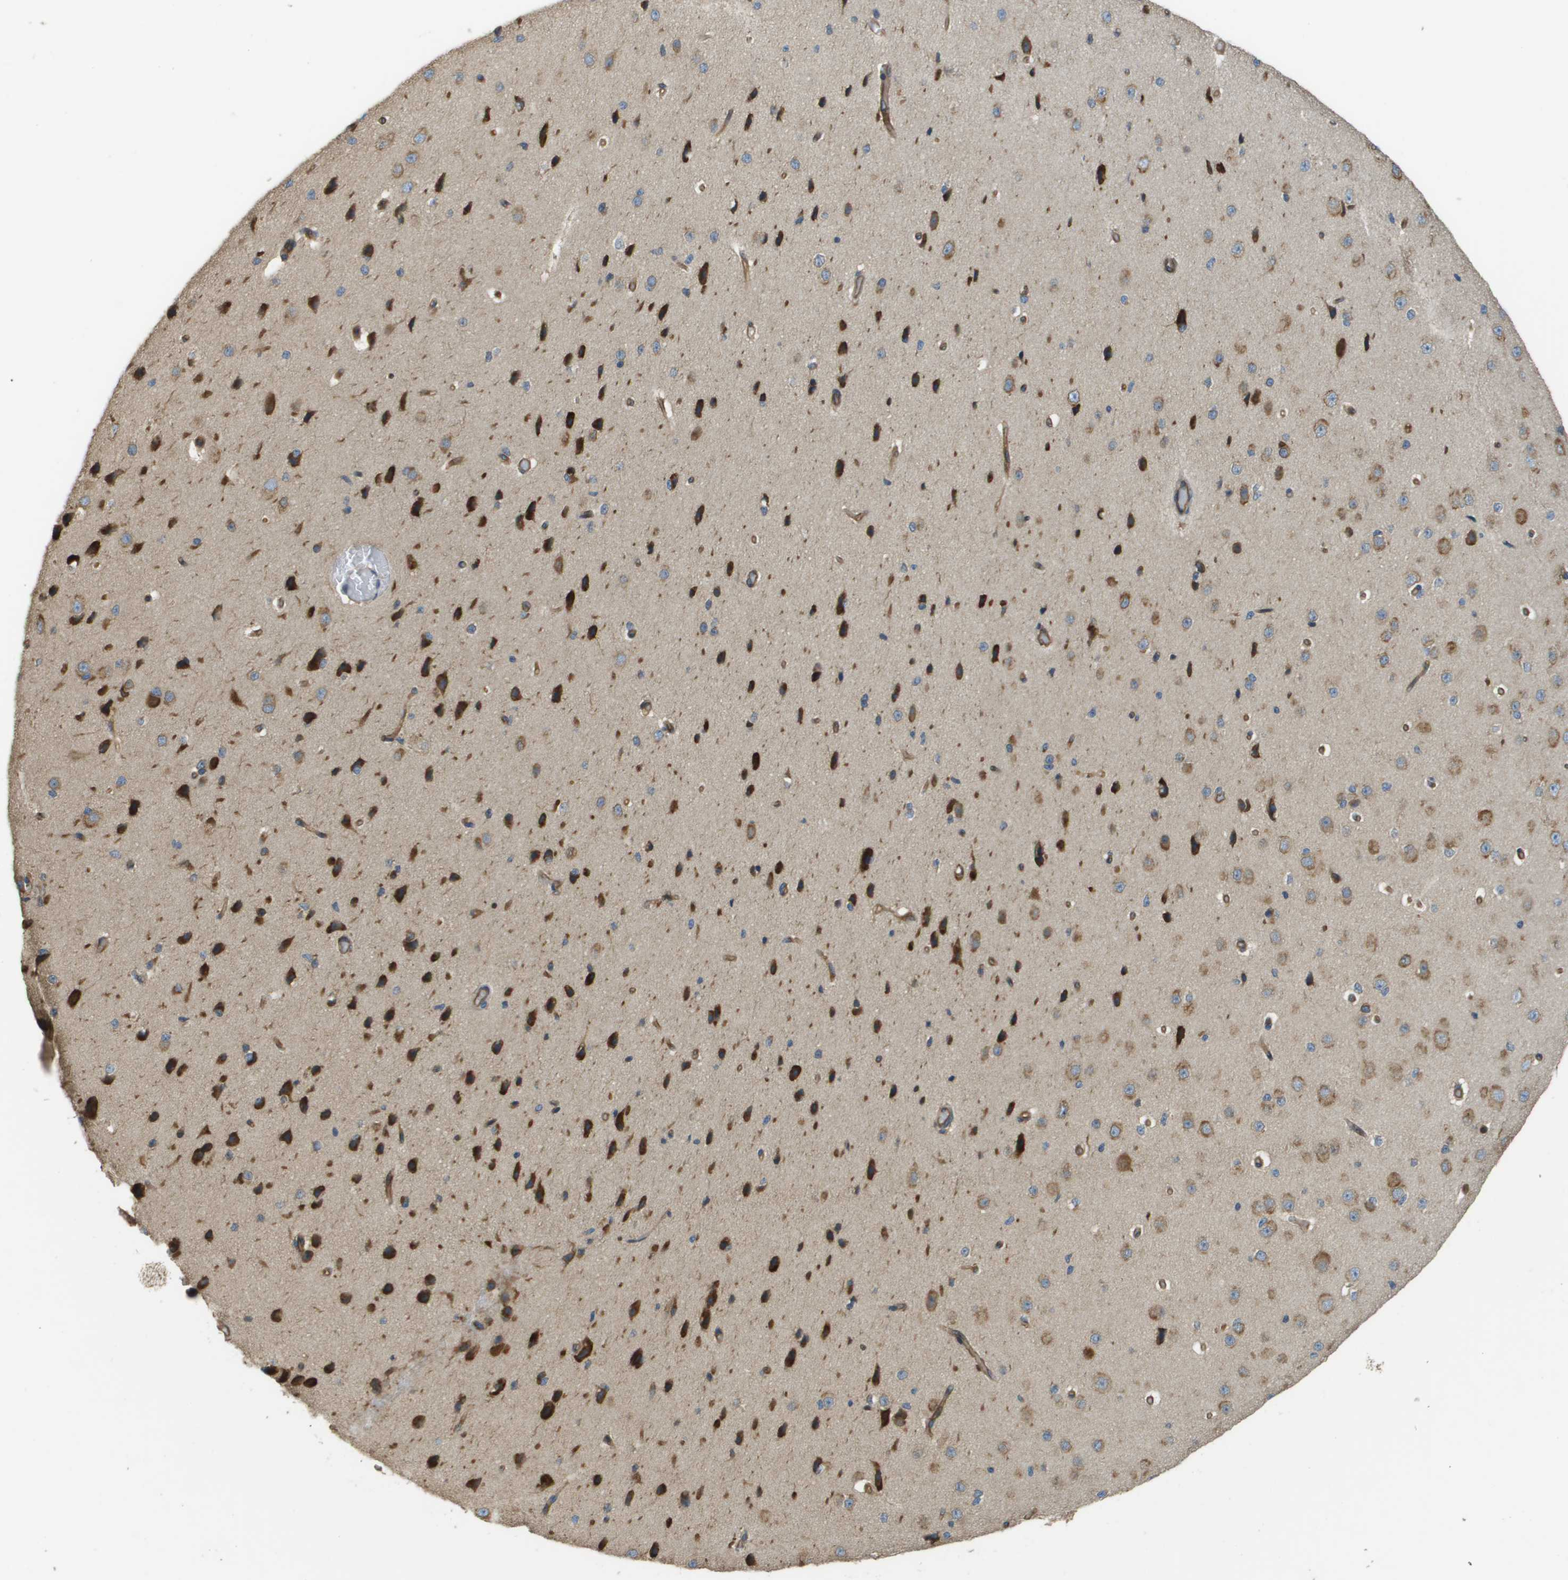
{"staining": {"intensity": "moderate", "quantity": ">75%", "location": "cytoplasmic/membranous"}, "tissue": "cerebral cortex", "cell_type": "Endothelial cells", "image_type": "normal", "snomed": [{"axis": "morphology", "description": "Normal tissue, NOS"}, {"axis": "morphology", "description": "Developmental malformation"}, {"axis": "topography", "description": "Cerebral cortex"}], "caption": "IHC staining of normal cerebral cortex, which displays medium levels of moderate cytoplasmic/membranous staining in approximately >75% of endothelial cells indicating moderate cytoplasmic/membranous protein staining. The staining was performed using DAB (3,3'-diaminobenzidine) (brown) for protein detection and nuclei were counterstained in hematoxylin (blue).", "gene": "DNAJB11", "patient": {"sex": "female", "age": 30}}